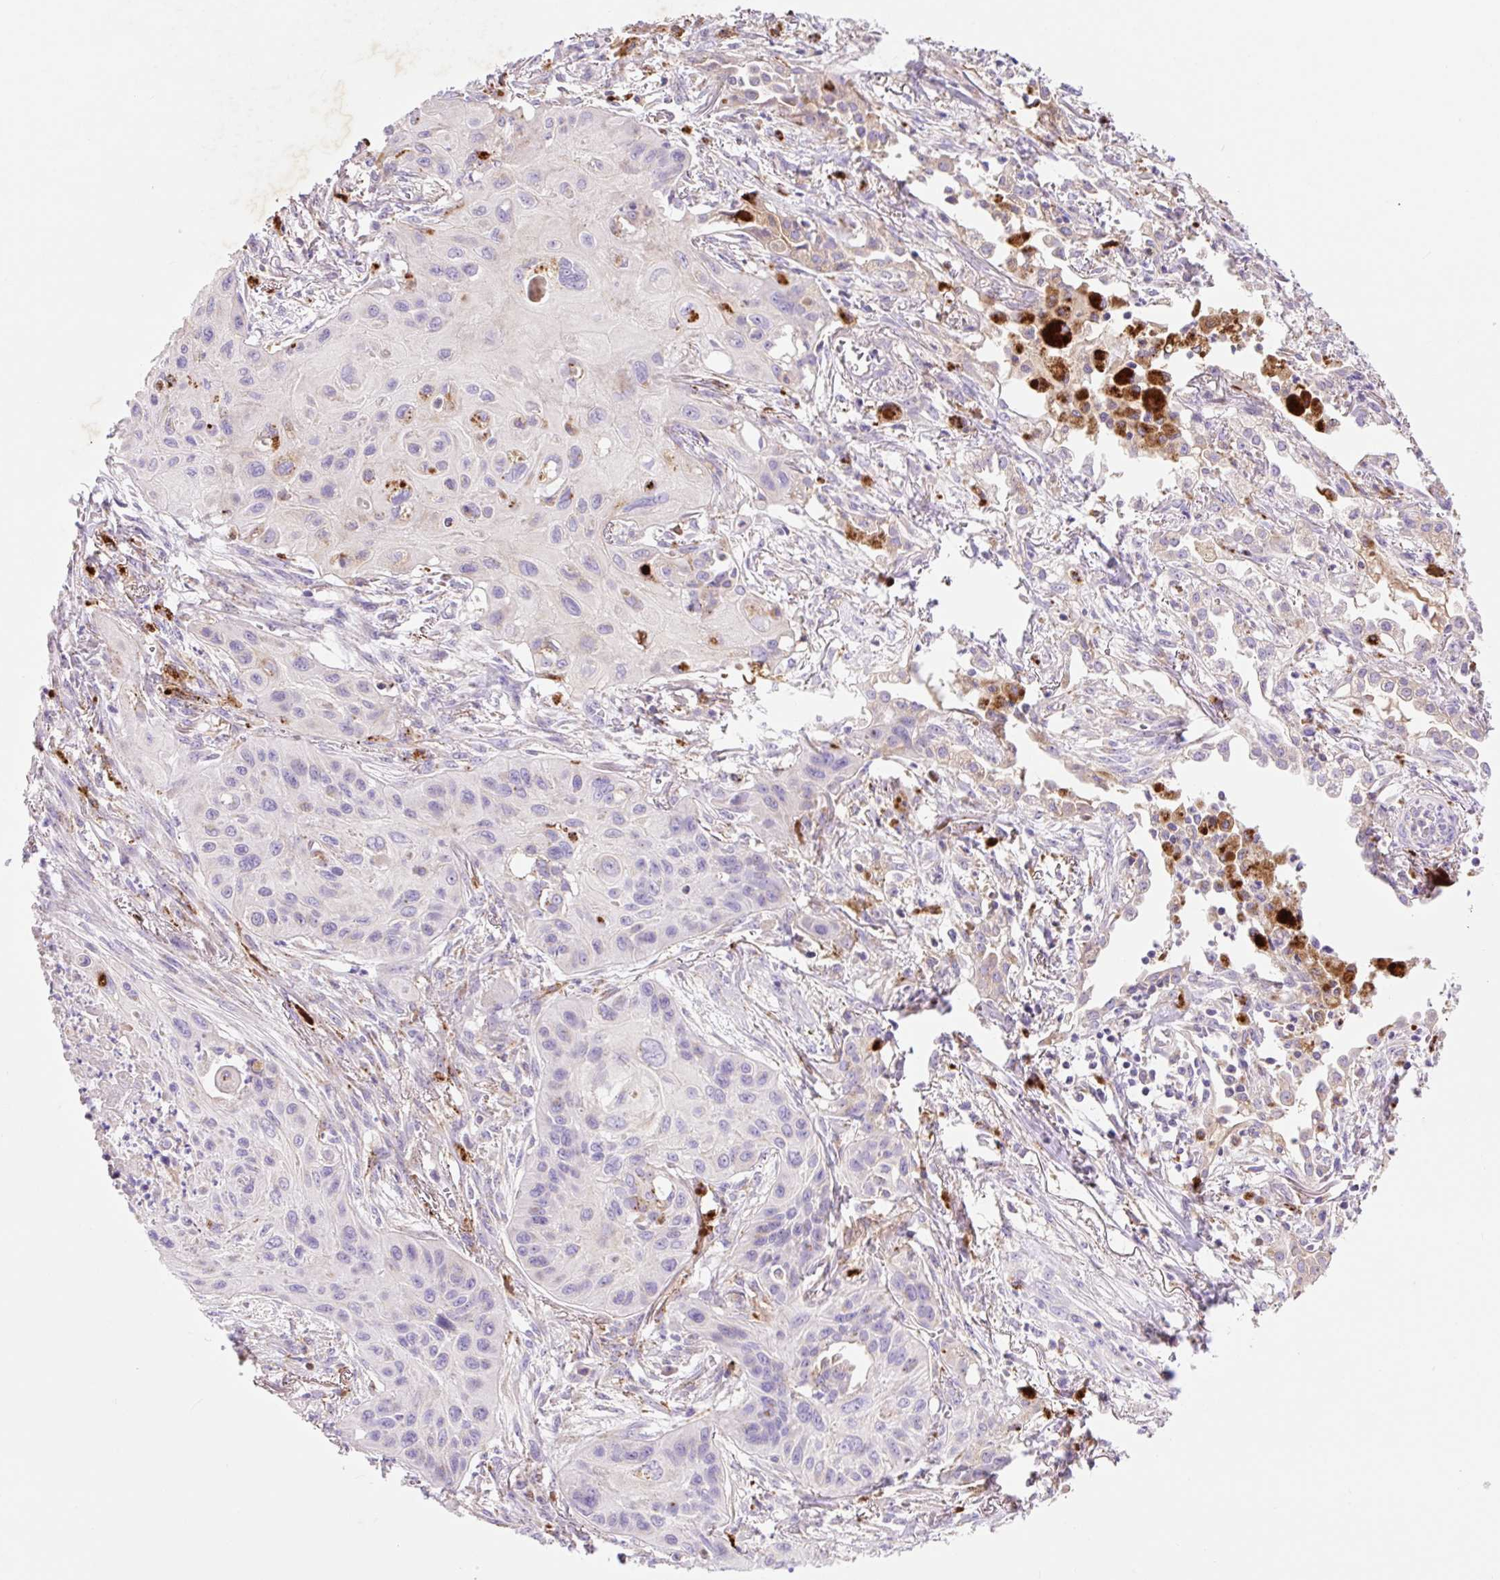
{"staining": {"intensity": "negative", "quantity": "none", "location": "none"}, "tissue": "lung cancer", "cell_type": "Tumor cells", "image_type": "cancer", "snomed": [{"axis": "morphology", "description": "Squamous cell carcinoma, NOS"}, {"axis": "topography", "description": "Lung"}], "caption": "Immunohistochemistry image of neoplastic tissue: lung squamous cell carcinoma stained with DAB (3,3'-diaminobenzidine) exhibits no significant protein expression in tumor cells. The staining is performed using DAB brown chromogen with nuclei counter-stained in using hematoxylin.", "gene": "HEXA", "patient": {"sex": "male", "age": 71}}